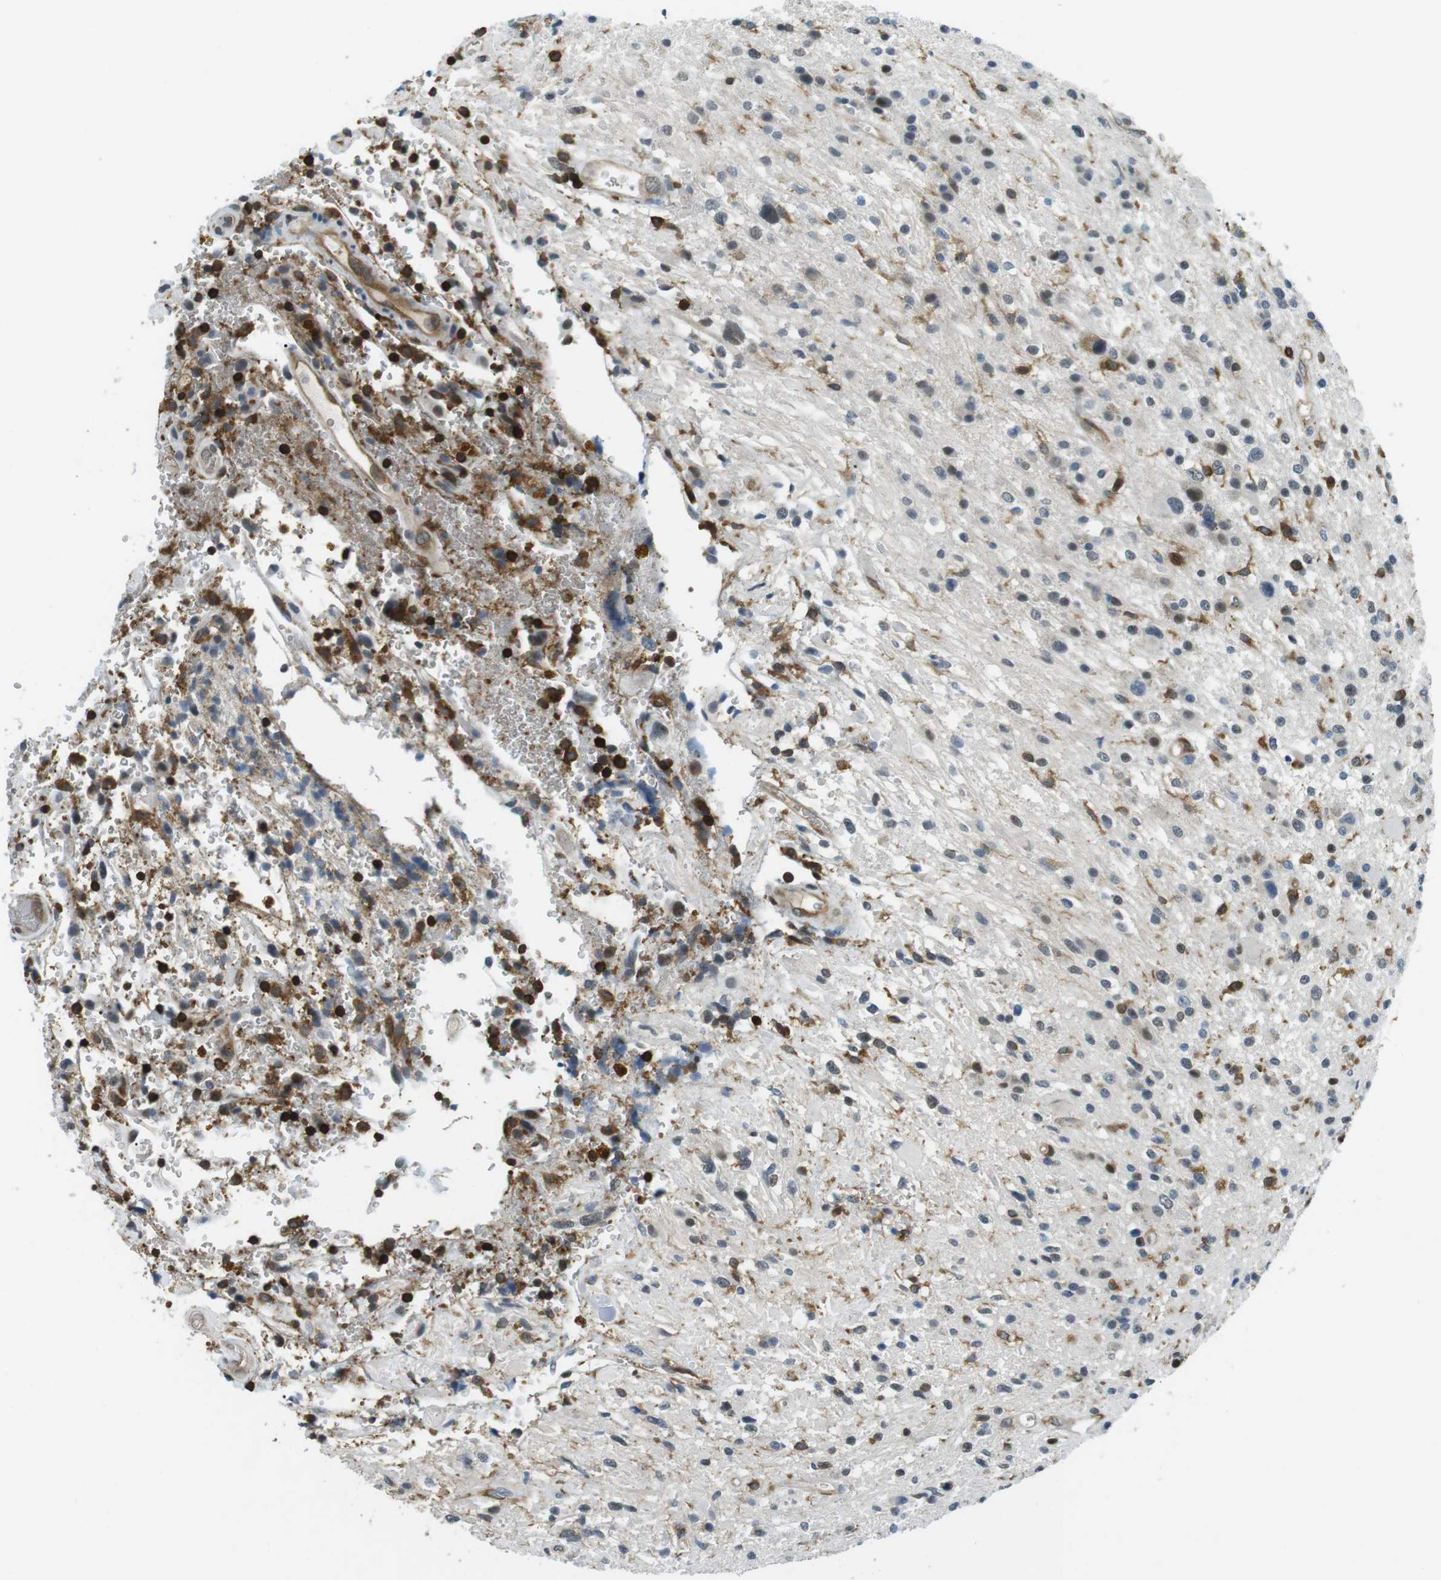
{"staining": {"intensity": "weak", "quantity": "<25%", "location": "nuclear"}, "tissue": "glioma", "cell_type": "Tumor cells", "image_type": "cancer", "snomed": [{"axis": "morphology", "description": "Glioma, malignant, High grade"}, {"axis": "topography", "description": "Brain"}], "caption": "A photomicrograph of glioma stained for a protein demonstrates no brown staining in tumor cells. (IHC, brightfield microscopy, high magnification).", "gene": "STK10", "patient": {"sex": "male", "age": 33}}